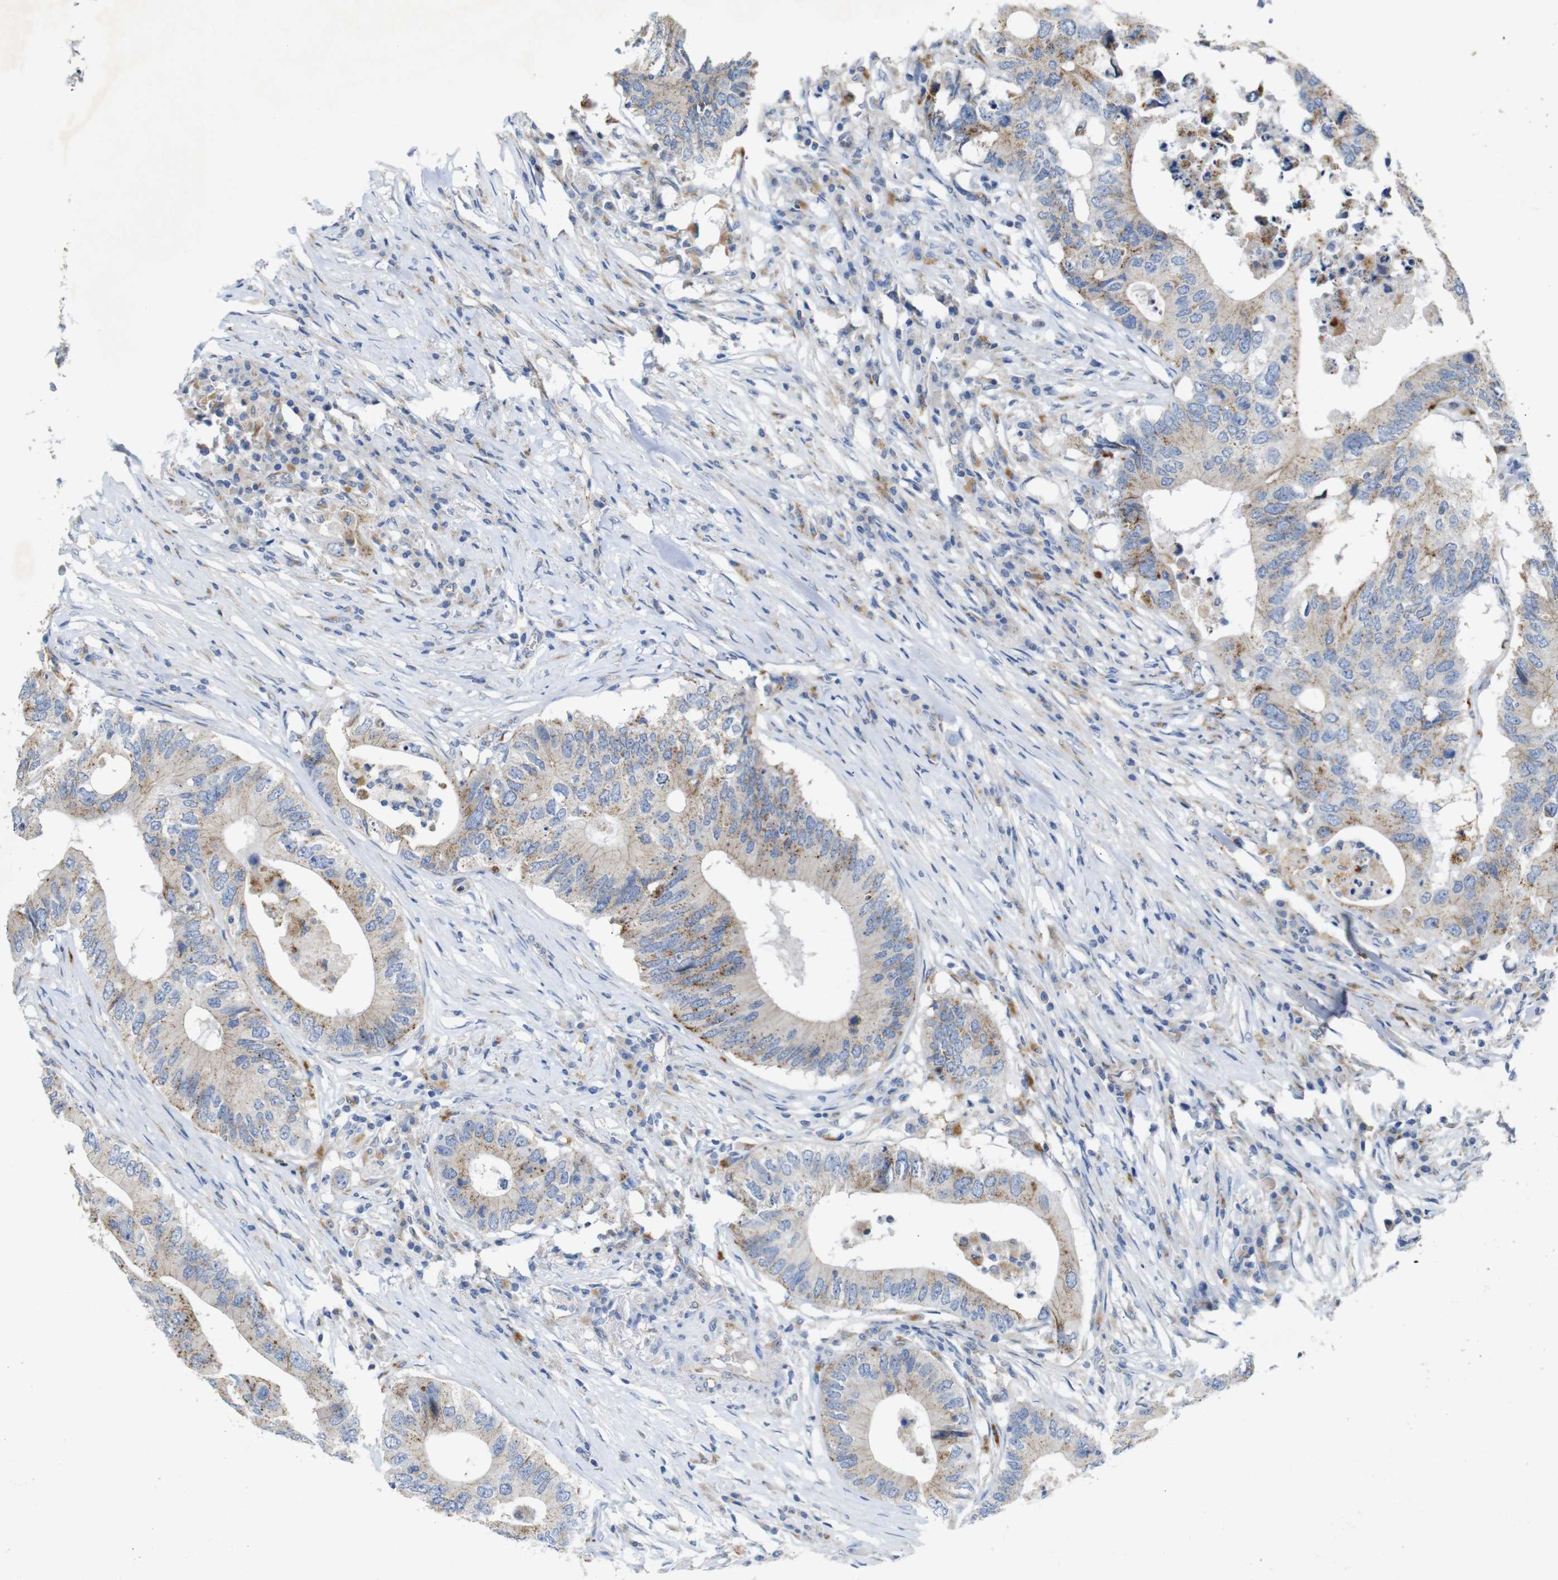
{"staining": {"intensity": "weak", "quantity": ">75%", "location": "cytoplasmic/membranous"}, "tissue": "colorectal cancer", "cell_type": "Tumor cells", "image_type": "cancer", "snomed": [{"axis": "morphology", "description": "Adenocarcinoma, NOS"}, {"axis": "topography", "description": "Colon"}], "caption": "Human colorectal cancer stained for a protein (brown) reveals weak cytoplasmic/membranous positive expression in about >75% of tumor cells.", "gene": "NHLRC3", "patient": {"sex": "male", "age": 71}}